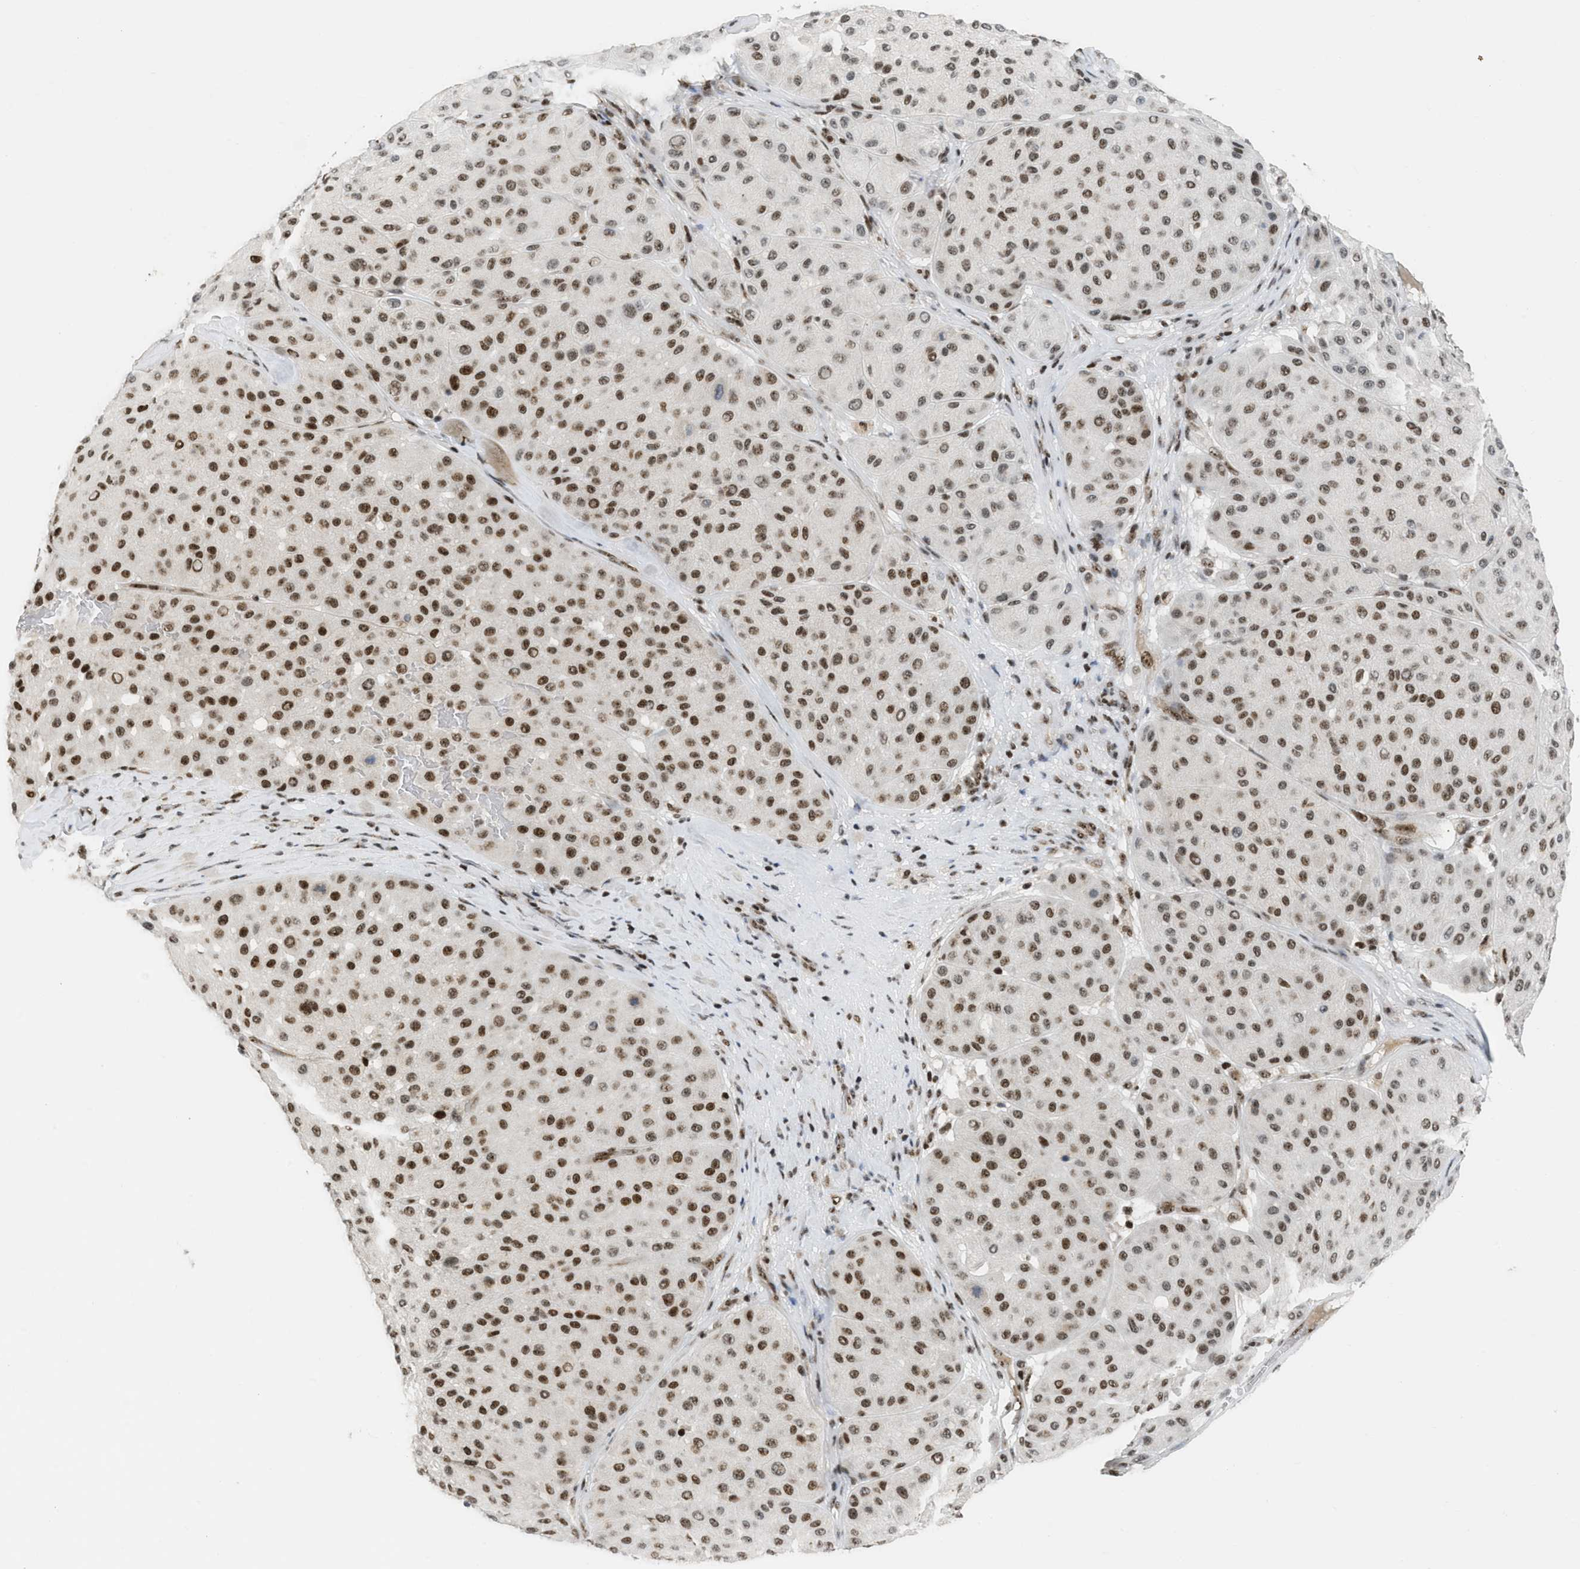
{"staining": {"intensity": "strong", "quantity": ">75%", "location": "nuclear"}, "tissue": "melanoma", "cell_type": "Tumor cells", "image_type": "cancer", "snomed": [{"axis": "morphology", "description": "Normal tissue, NOS"}, {"axis": "morphology", "description": "Malignant melanoma, Metastatic site"}, {"axis": "topography", "description": "Skin"}], "caption": "Protein staining shows strong nuclear positivity in approximately >75% of tumor cells in malignant melanoma (metastatic site). (Stains: DAB (3,3'-diaminobenzidine) in brown, nuclei in blue, Microscopy: brightfield microscopy at high magnification).", "gene": "RAD51B", "patient": {"sex": "male", "age": 41}}